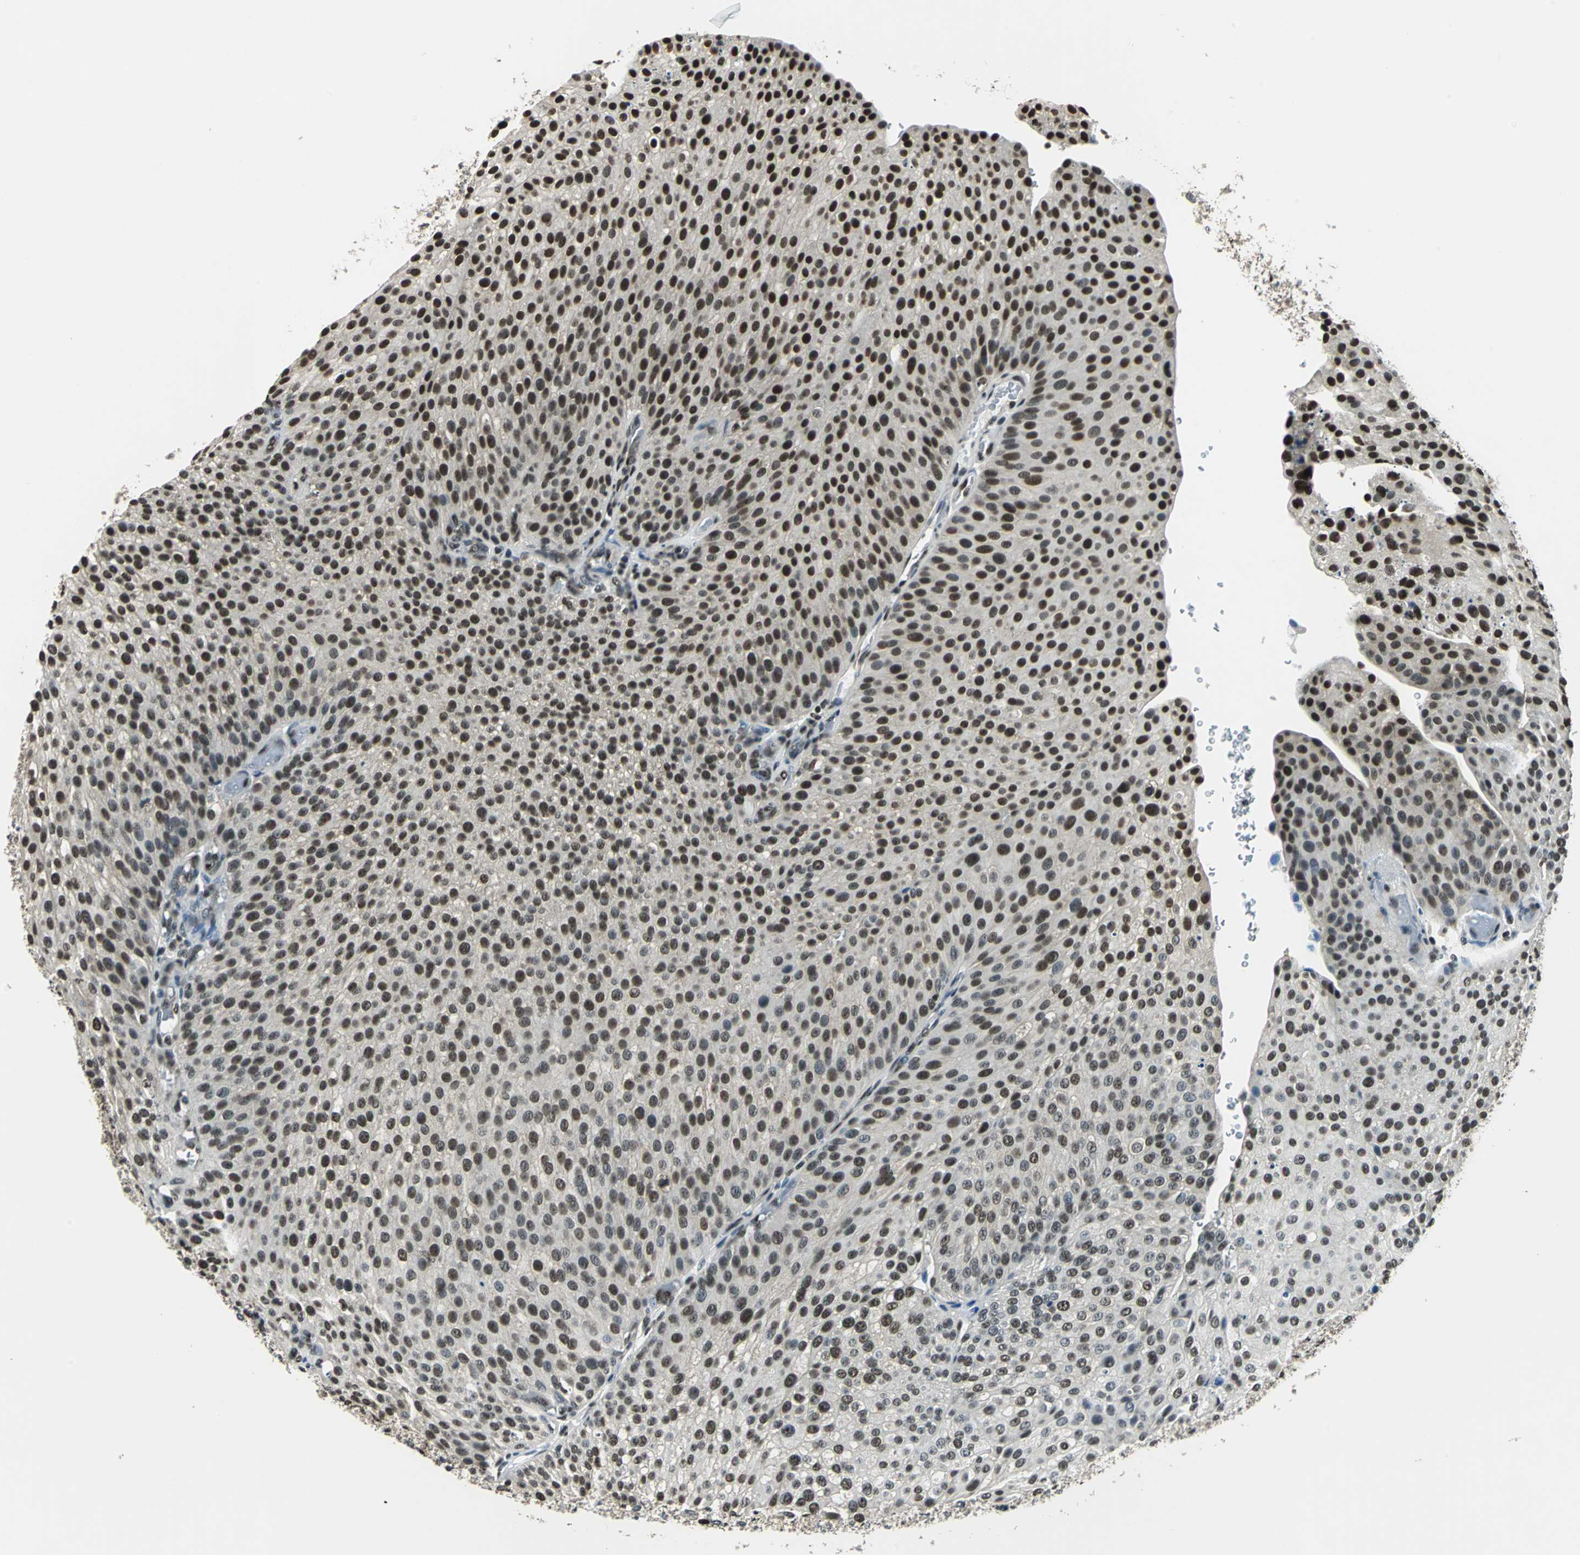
{"staining": {"intensity": "strong", "quantity": ">75%", "location": "nuclear"}, "tissue": "urothelial cancer", "cell_type": "Tumor cells", "image_type": "cancer", "snomed": [{"axis": "morphology", "description": "Urothelial carcinoma, Low grade"}, {"axis": "topography", "description": "Smooth muscle"}, {"axis": "topography", "description": "Urinary bladder"}], "caption": "Strong nuclear expression is present in about >75% of tumor cells in urothelial carcinoma (low-grade). (DAB IHC, brown staining for protein, blue staining for nuclei).", "gene": "RBM14", "patient": {"sex": "male", "age": 60}}